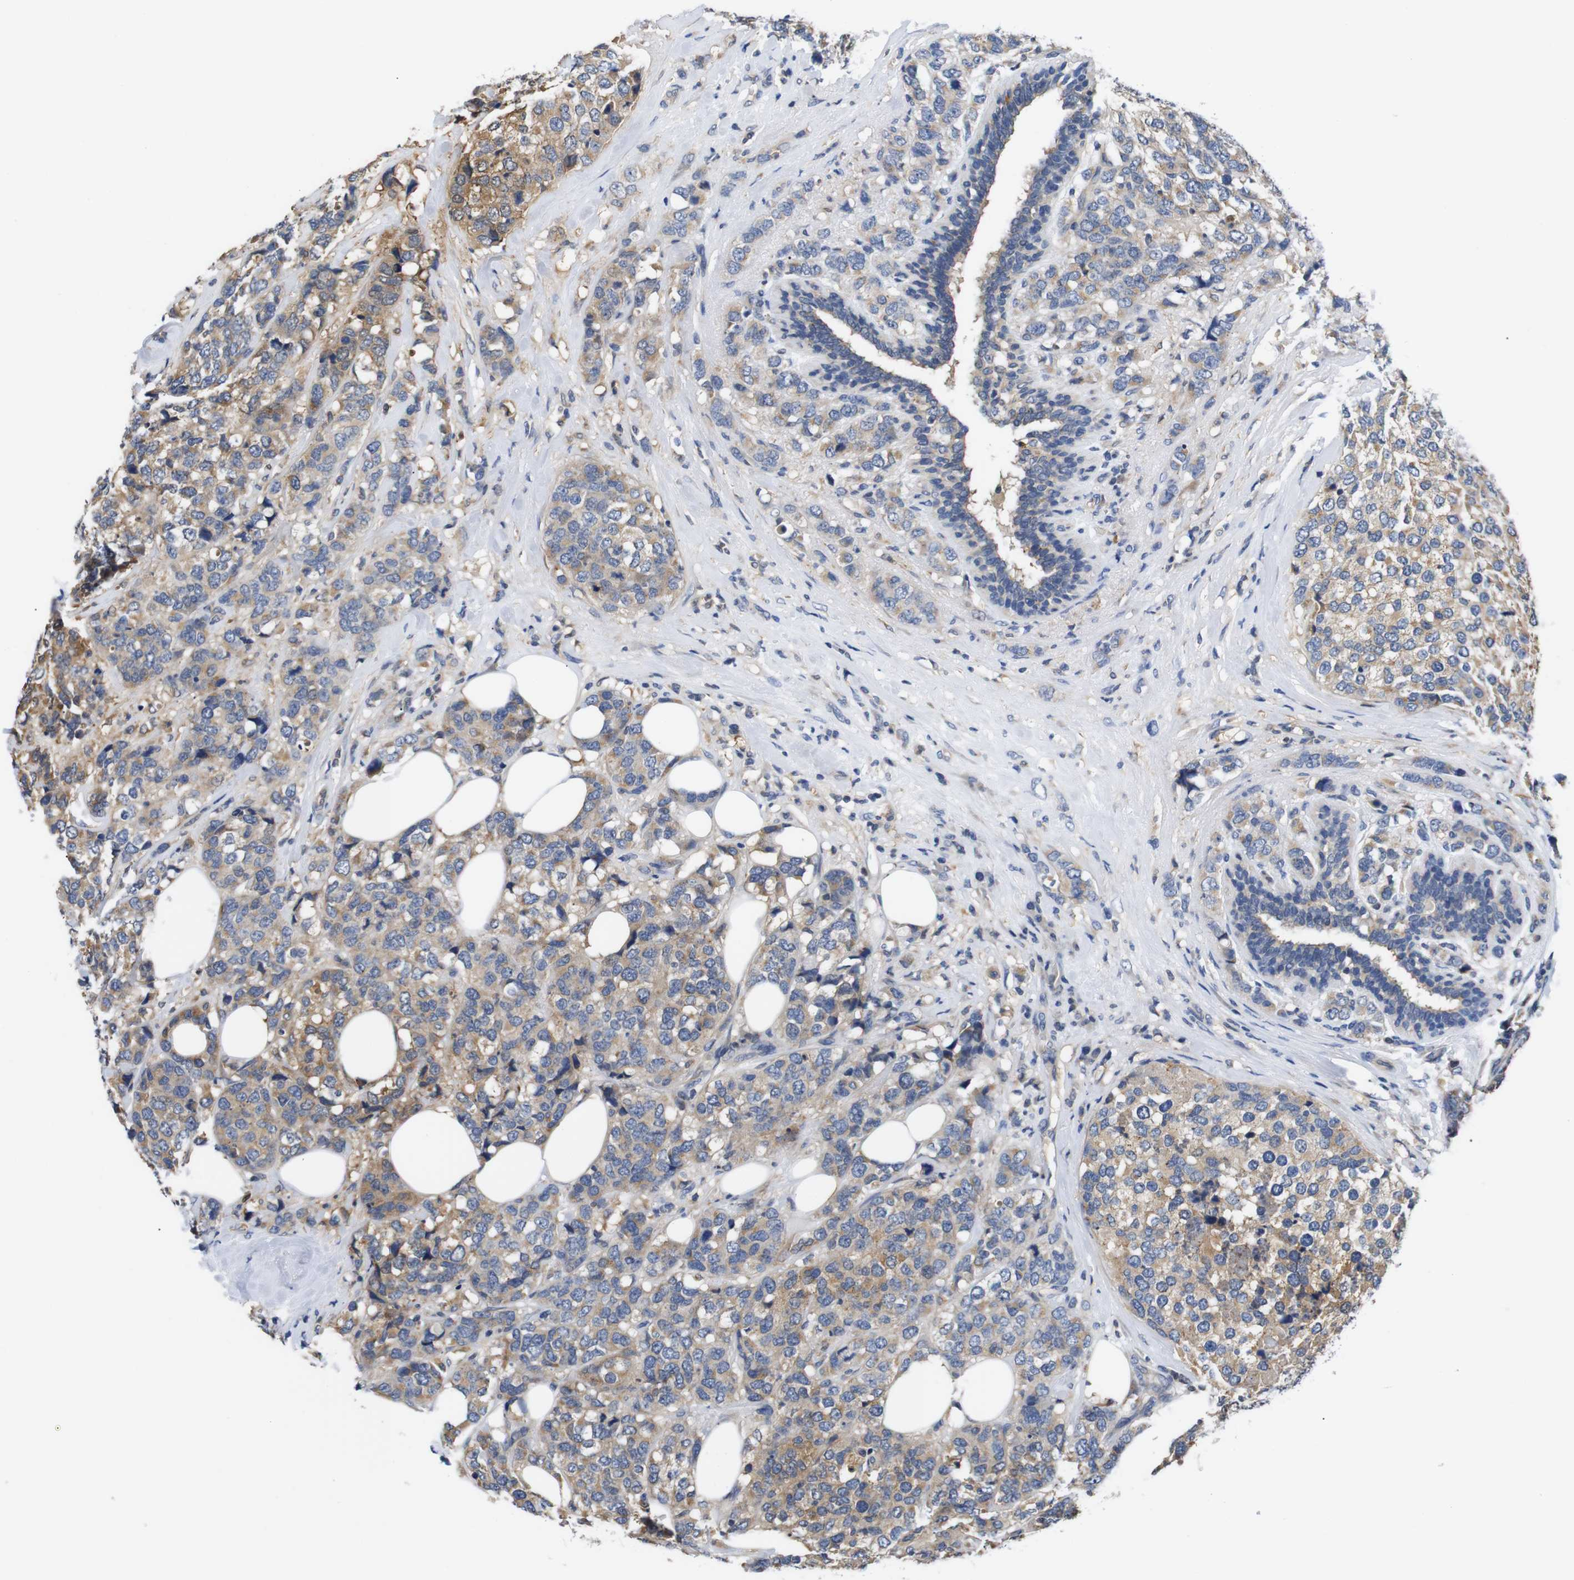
{"staining": {"intensity": "moderate", "quantity": ">75%", "location": "cytoplasmic/membranous"}, "tissue": "breast cancer", "cell_type": "Tumor cells", "image_type": "cancer", "snomed": [{"axis": "morphology", "description": "Lobular carcinoma"}, {"axis": "topography", "description": "Breast"}], "caption": "Lobular carcinoma (breast) stained with a brown dye reveals moderate cytoplasmic/membranous positive positivity in about >75% of tumor cells.", "gene": "DDR1", "patient": {"sex": "female", "age": 59}}